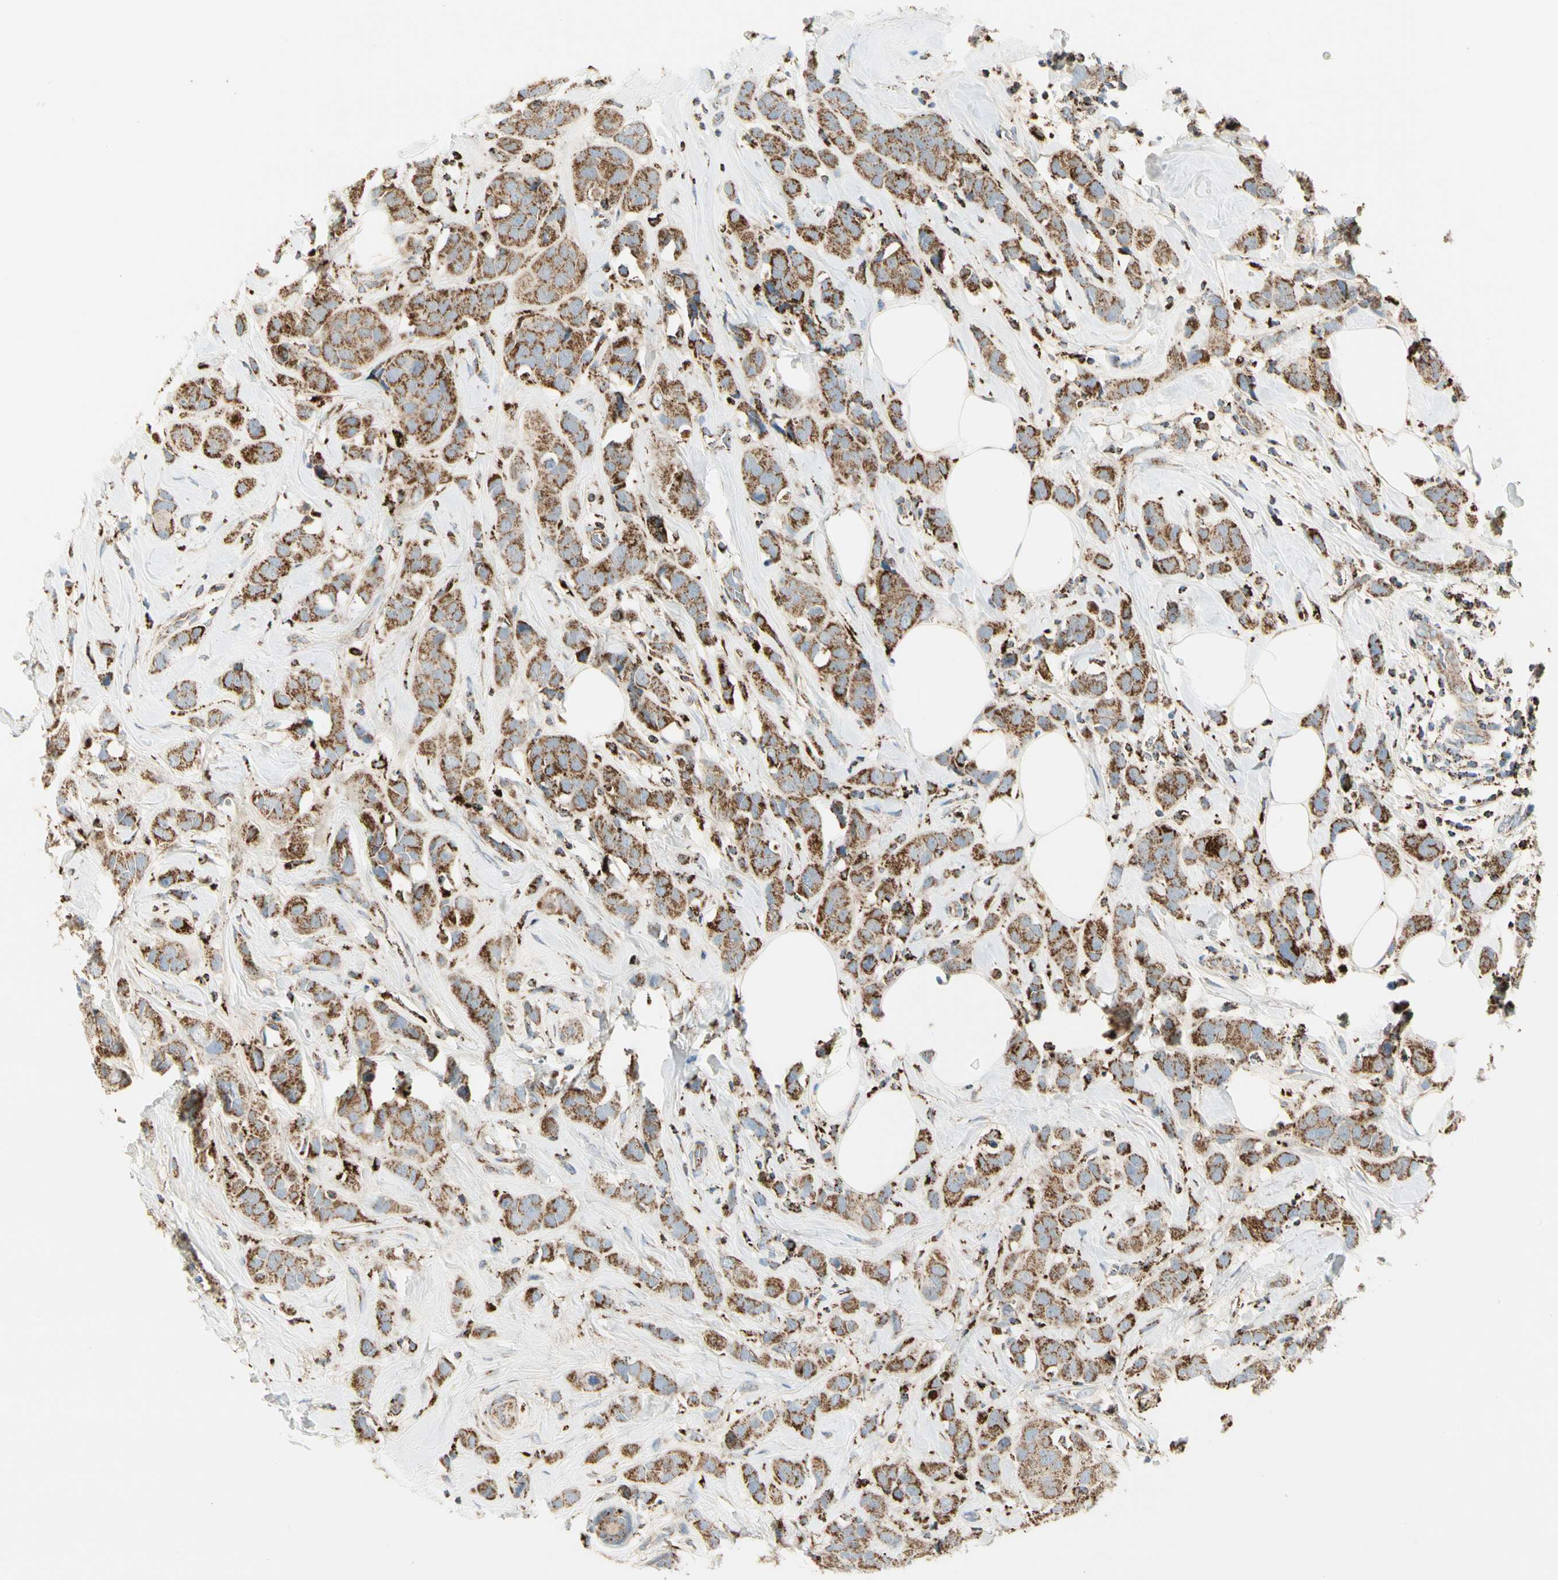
{"staining": {"intensity": "moderate", "quantity": ">75%", "location": "cytoplasmic/membranous"}, "tissue": "breast cancer", "cell_type": "Tumor cells", "image_type": "cancer", "snomed": [{"axis": "morphology", "description": "Normal tissue, NOS"}, {"axis": "morphology", "description": "Duct carcinoma"}, {"axis": "topography", "description": "Breast"}], "caption": "Tumor cells exhibit medium levels of moderate cytoplasmic/membranous positivity in approximately >75% of cells in human breast cancer (invasive ductal carcinoma).", "gene": "ME2", "patient": {"sex": "female", "age": 50}}